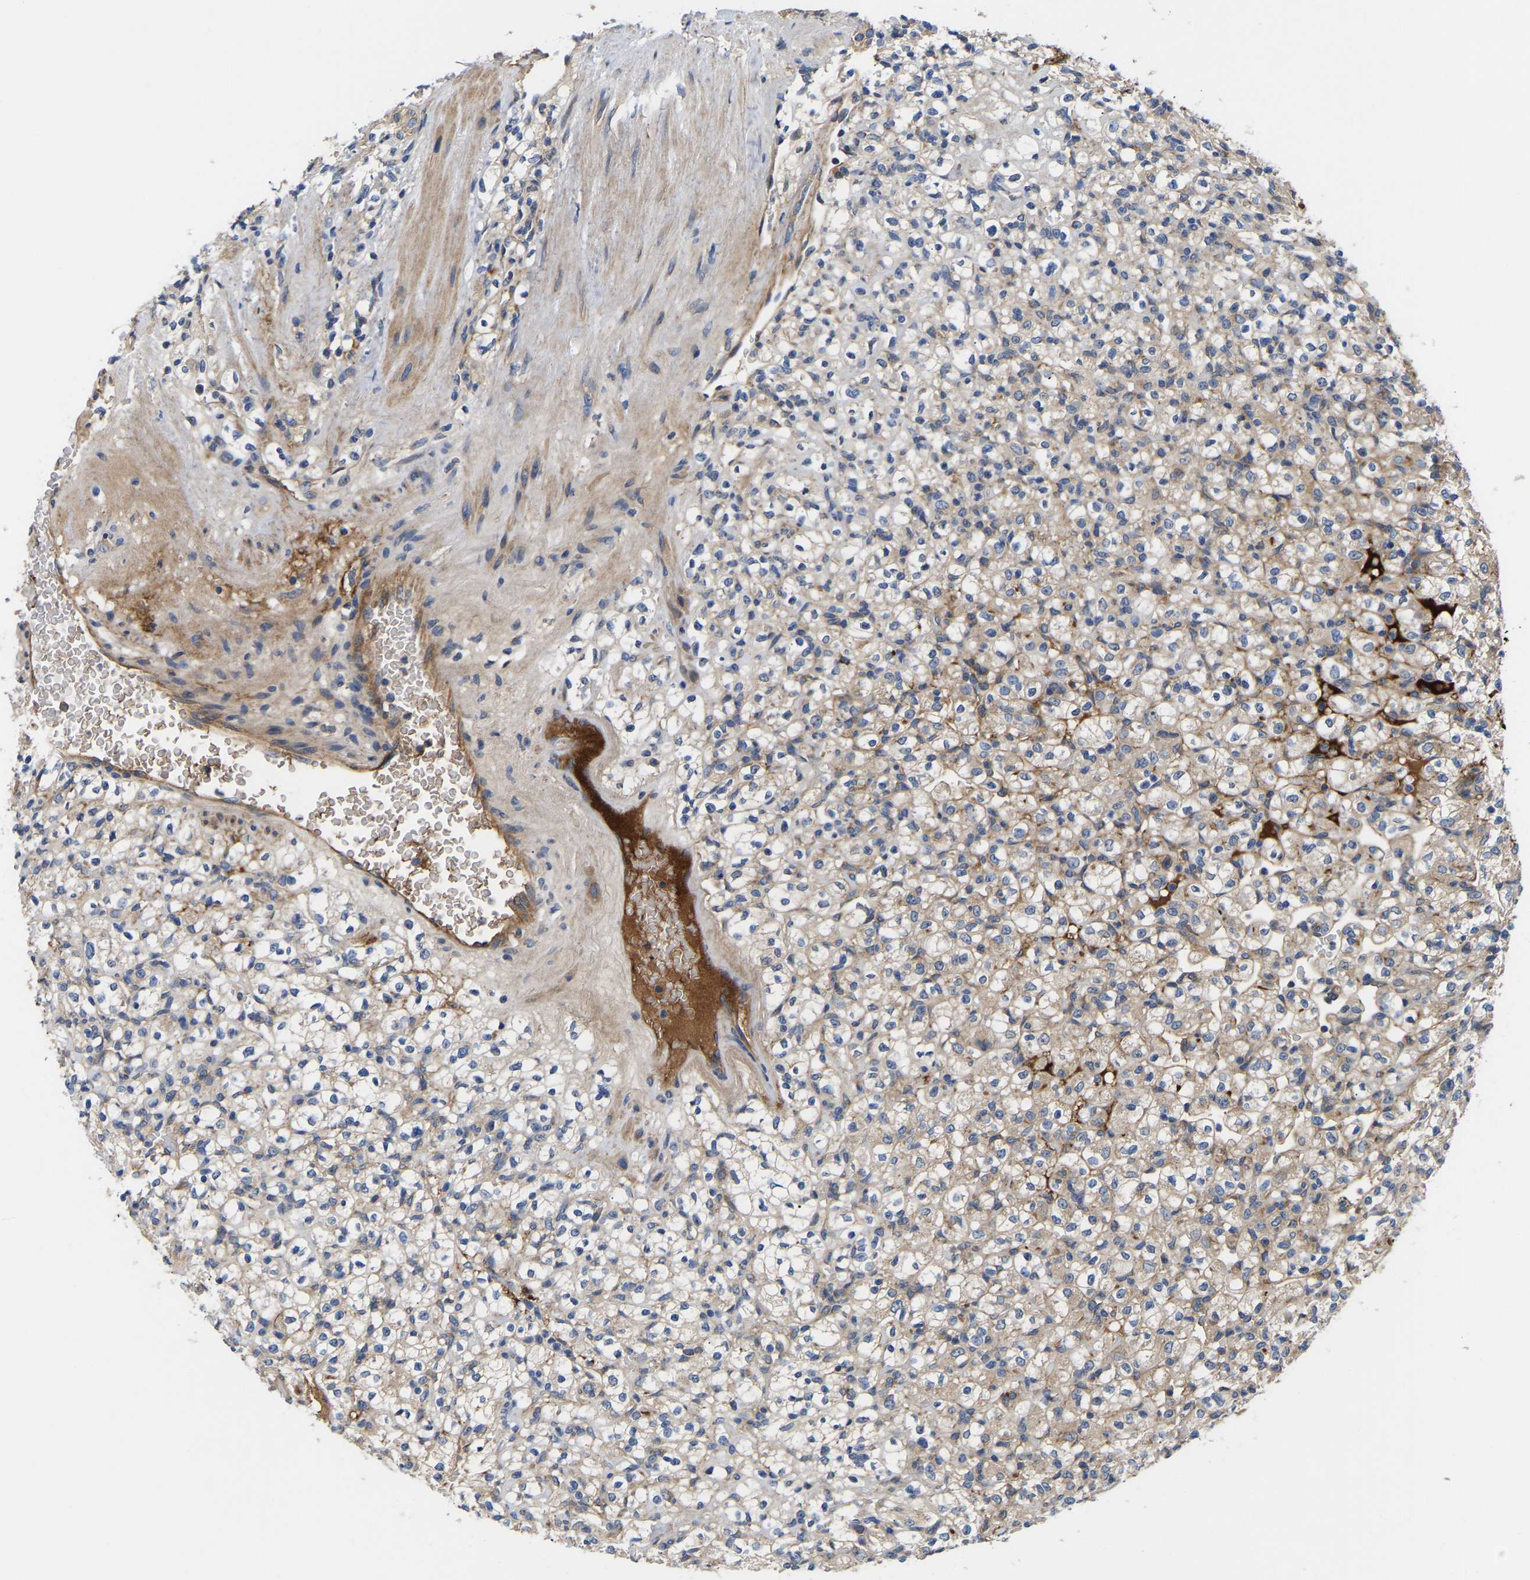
{"staining": {"intensity": "weak", "quantity": ">75%", "location": "cytoplasmic/membranous"}, "tissue": "renal cancer", "cell_type": "Tumor cells", "image_type": "cancer", "snomed": [{"axis": "morphology", "description": "Normal tissue, NOS"}, {"axis": "morphology", "description": "Adenocarcinoma, NOS"}, {"axis": "topography", "description": "Kidney"}], "caption": "An immunohistochemistry micrograph of neoplastic tissue is shown. Protein staining in brown highlights weak cytoplasmic/membranous positivity in adenocarcinoma (renal) within tumor cells.", "gene": "AIMP2", "patient": {"sex": "female", "age": 72}}